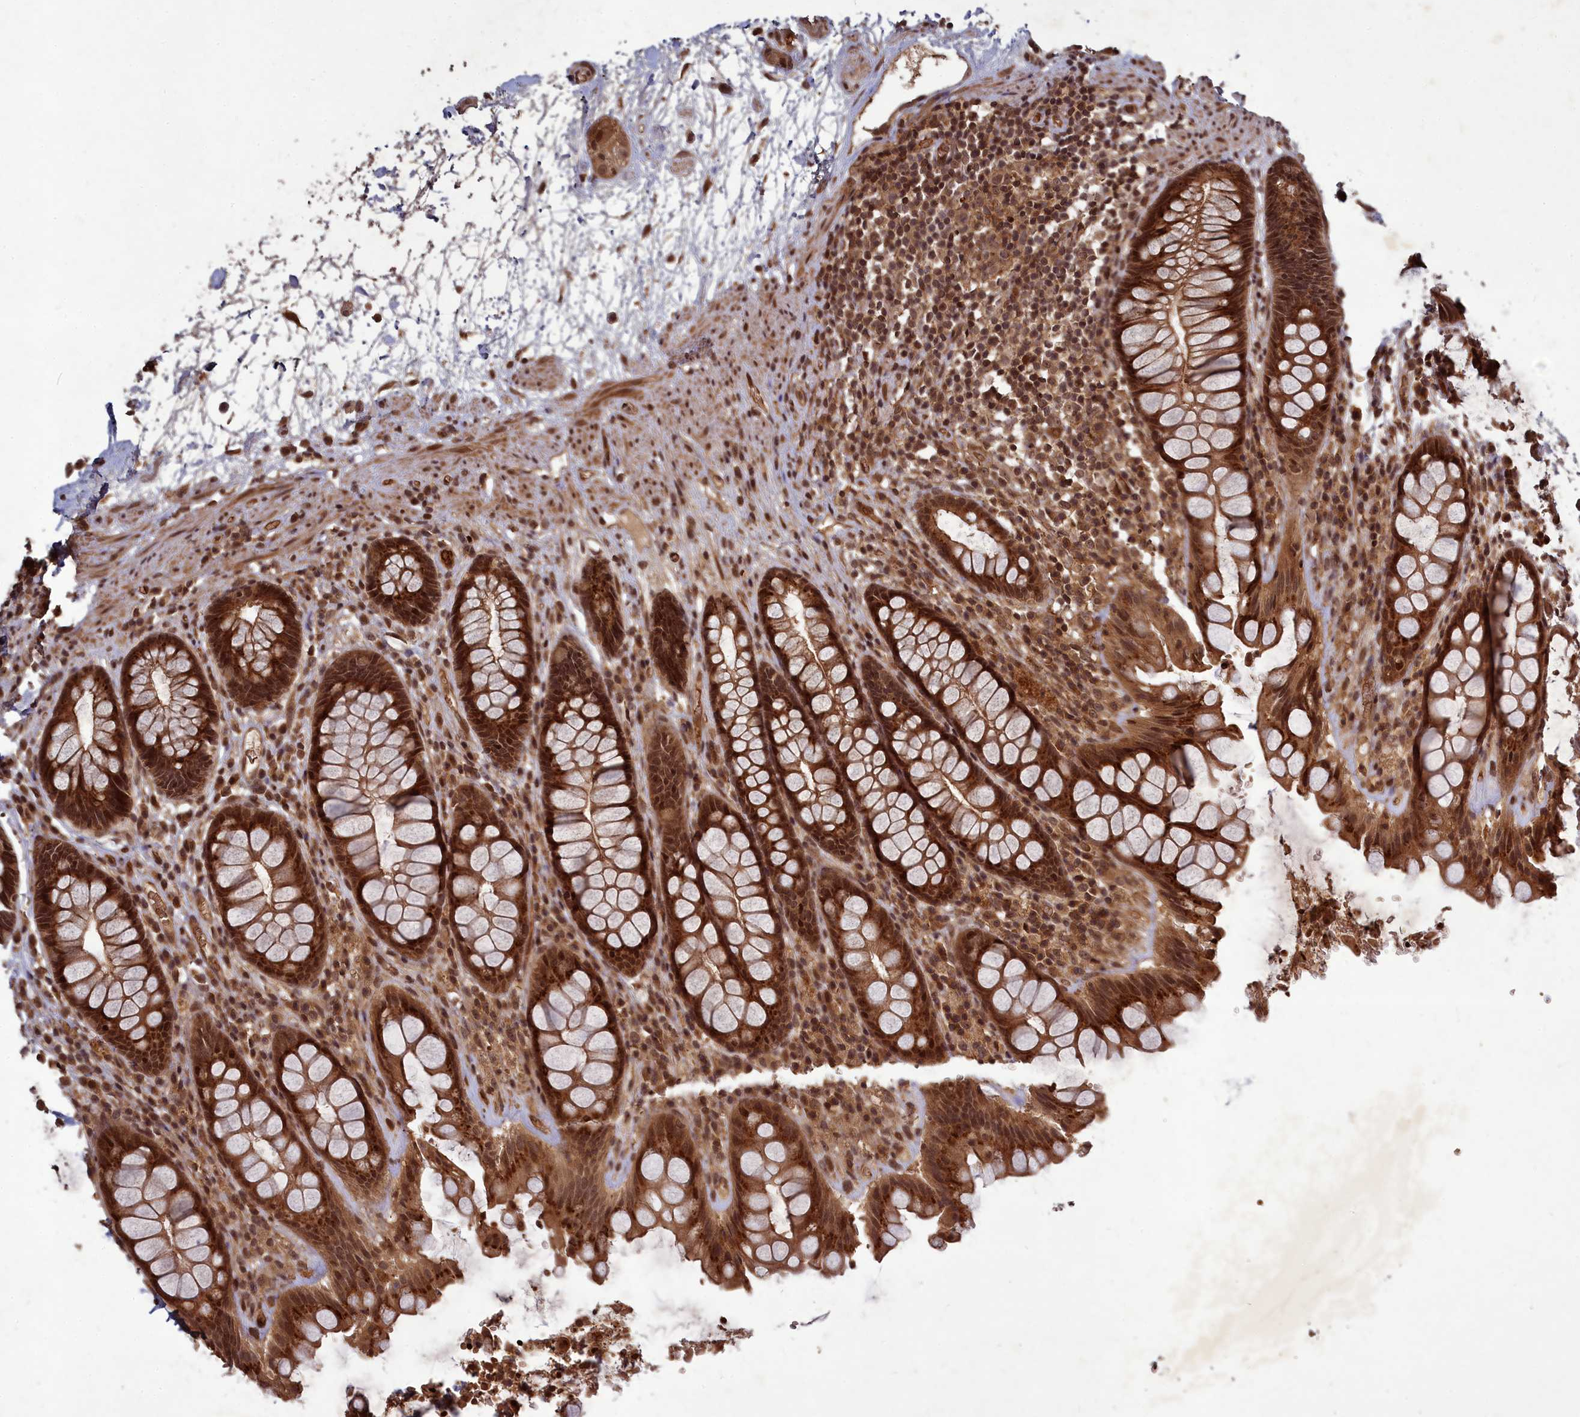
{"staining": {"intensity": "strong", "quantity": ">75%", "location": "cytoplasmic/membranous,nuclear"}, "tissue": "rectum", "cell_type": "Glandular cells", "image_type": "normal", "snomed": [{"axis": "morphology", "description": "Normal tissue, NOS"}, {"axis": "topography", "description": "Rectum"}], "caption": "Human rectum stained for a protein (brown) displays strong cytoplasmic/membranous,nuclear positive staining in about >75% of glandular cells.", "gene": "SRMS", "patient": {"sex": "male", "age": 64}}